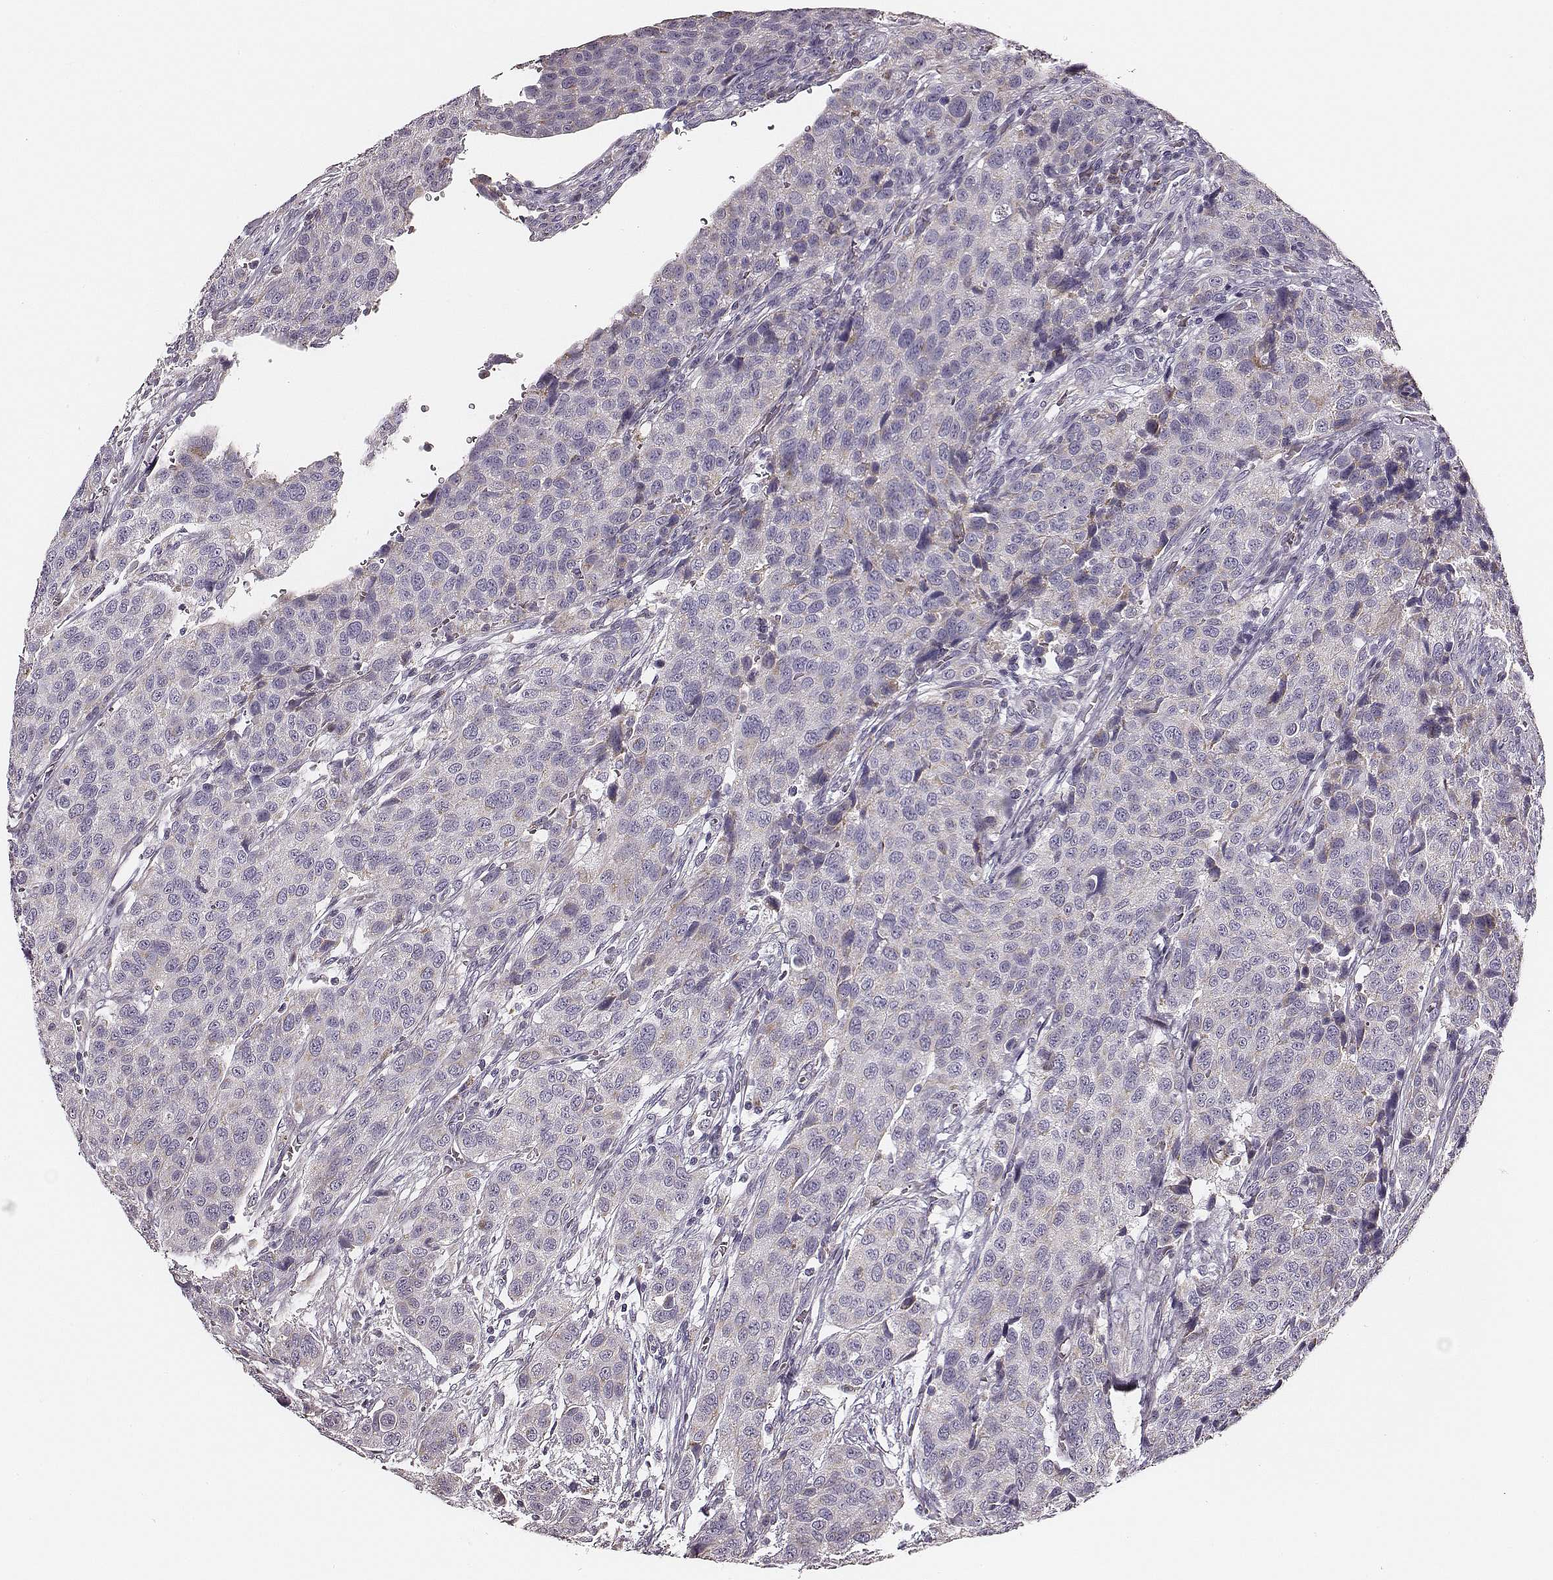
{"staining": {"intensity": "negative", "quantity": "none", "location": "none"}, "tissue": "urothelial cancer", "cell_type": "Tumor cells", "image_type": "cancer", "snomed": [{"axis": "morphology", "description": "Urothelial carcinoma, High grade"}, {"axis": "topography", "description": "Urinary bladder"}], "caption": "High magnification brightfield microscopy of urothelial carcinoma (high-grade) stained with DAB (3,3'-diaminobenzidine) (brown) and counterstained with hematoxylin (blue): tumor cells show no significant positivity.", "gene": "UBL4B", "patient": {"sex": "female", "age": 58}}